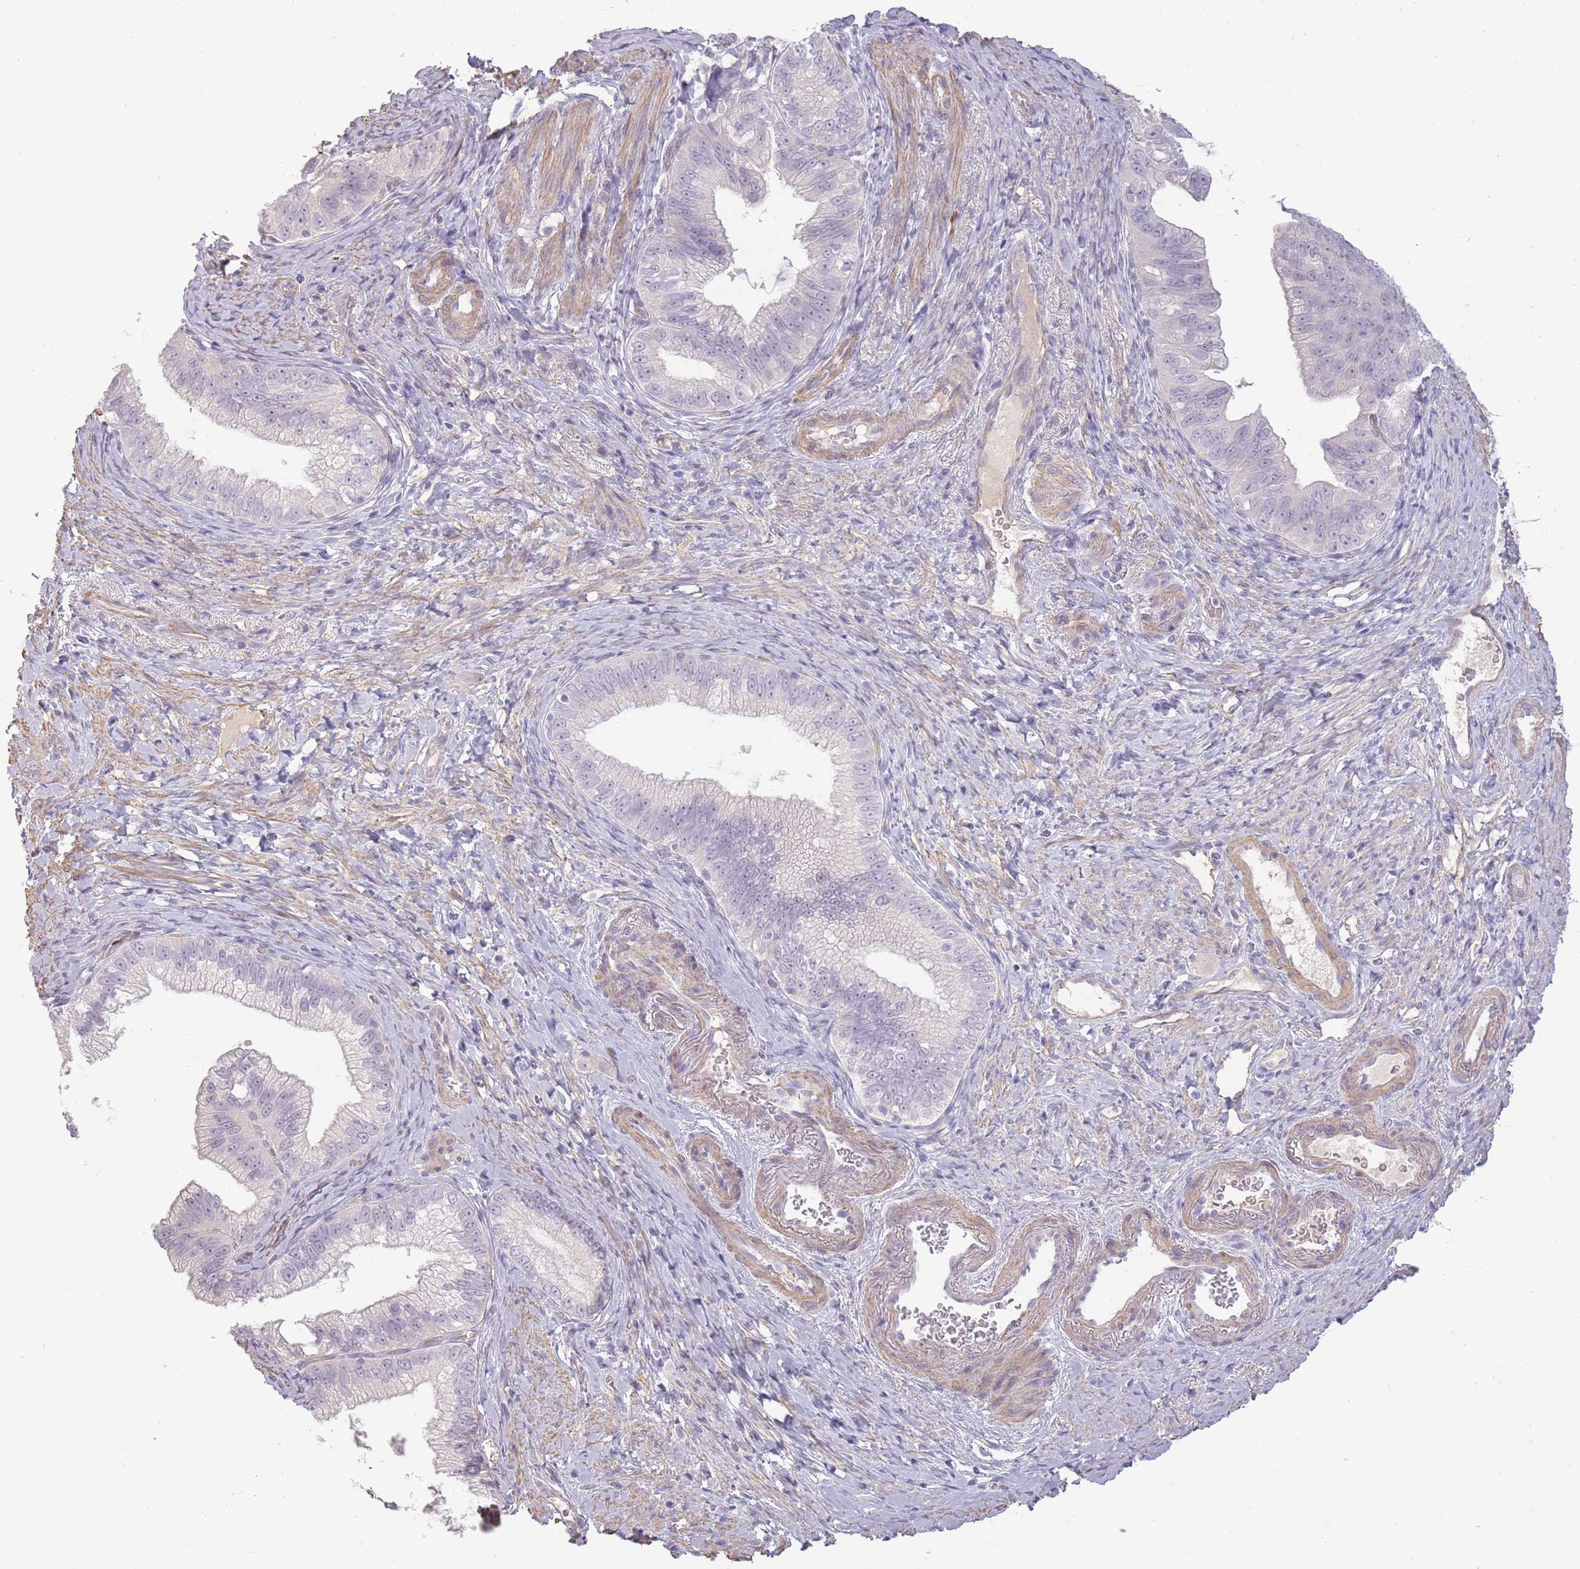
{"staining": {"intensity": "negative", "quantity": "none", "location": "none"}, "tissue": "pancreatic cancer", "cell_type": "Tumor cells", "image_type": "cancer", "snomed": [{"axis": "morphology", "description": "Adenocarcinoma, NOS"}, {"axis": "topography", "description": "Pancreas"}], "caption": "Pancreatic cancer (adenocarcinoma) stained for a protein using immunohistochemistry (IHC) shows no staining tumor cells.", "gene": "SLC8A2", "patient": {"sex": "male", "age": 70}}